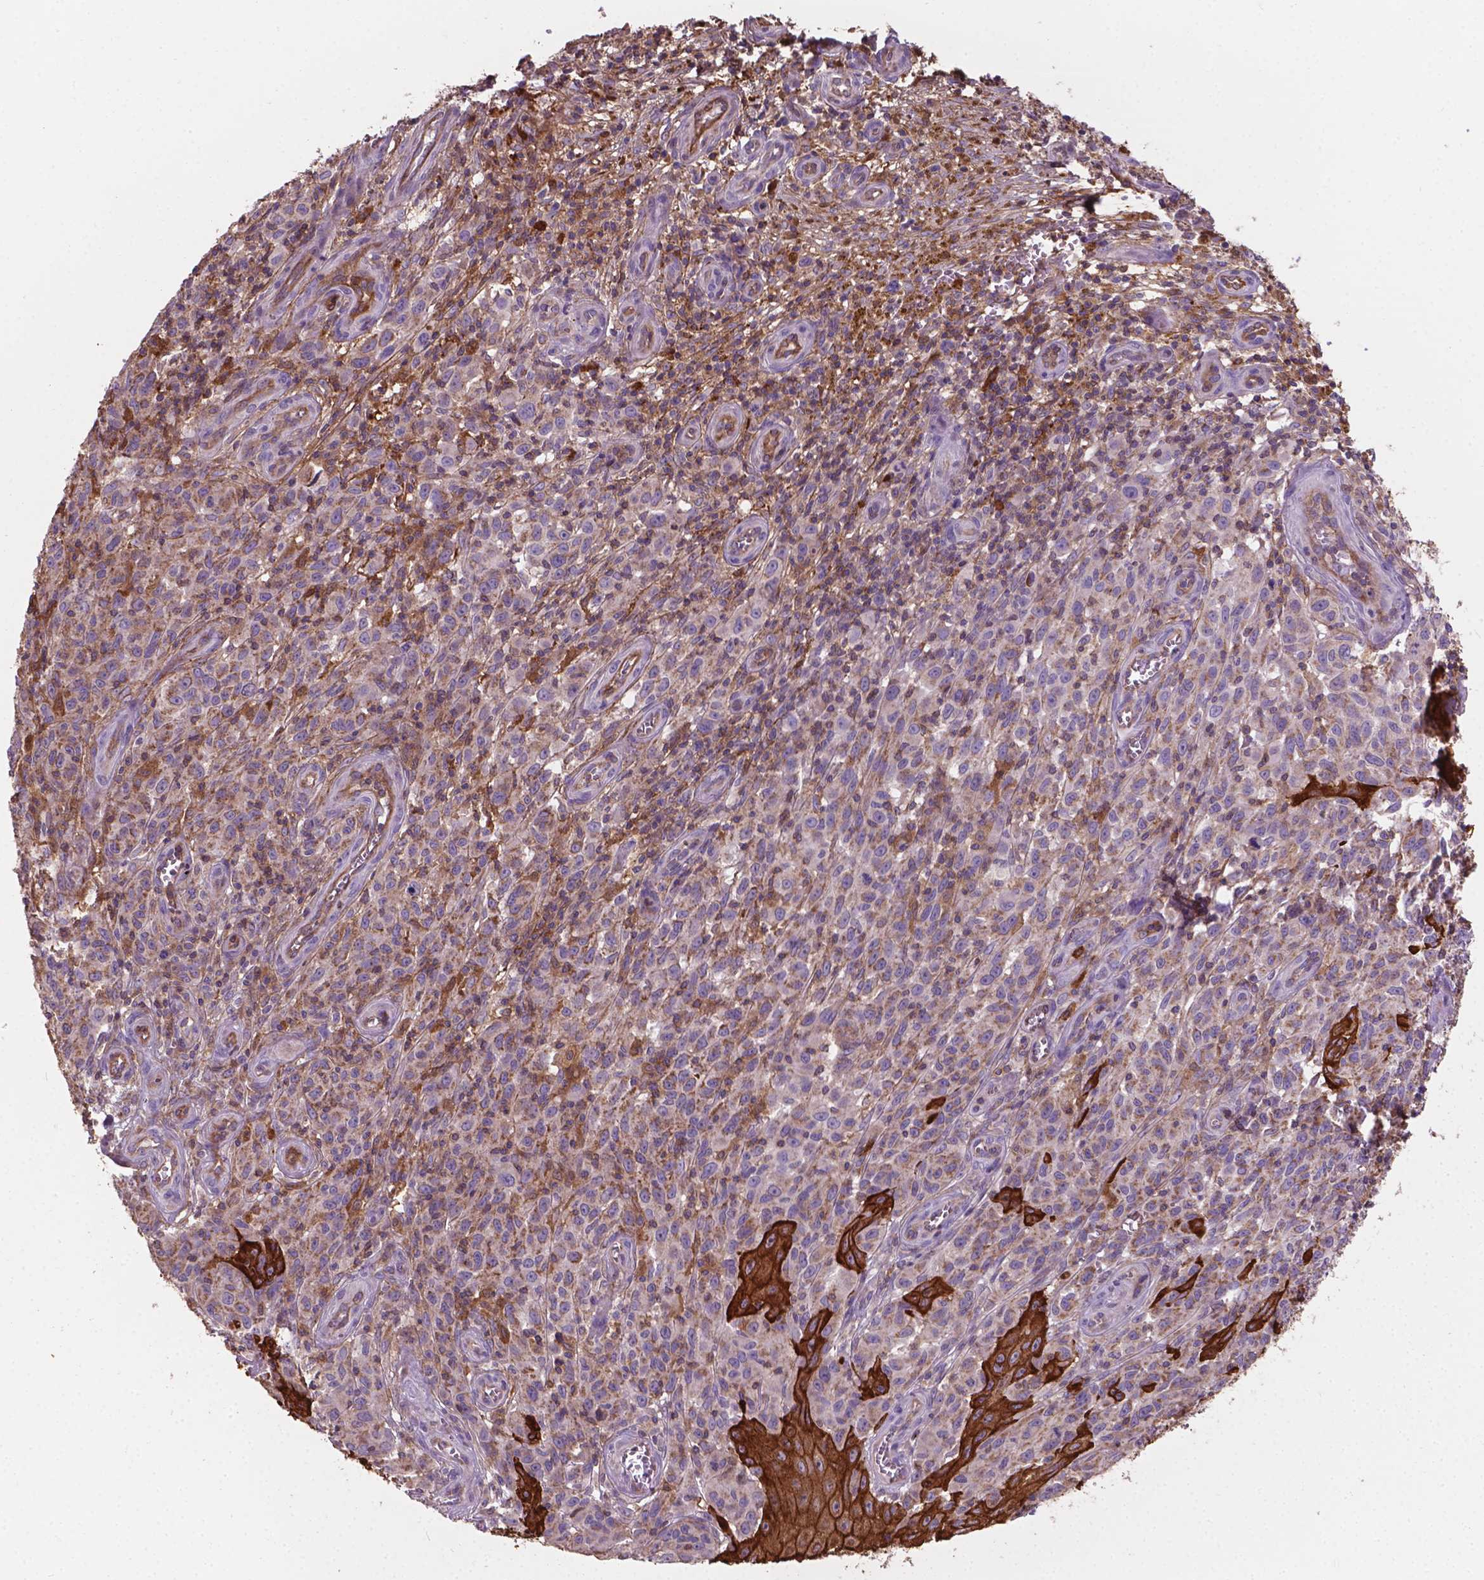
{"staining": {"intensity": "negative", "quantity": "none", "location": "none"}, "tissue": "melanoma", "cell_type": "Tumor cells", "image_type": "cancer", "snomed": [{"axis": "morphology", "description": "Malignant melanoma, NOS"}, {"axis": "topography", "description": "Skin"}], "caption": "A high-resolution micrograph shows IHC staining of malignant melanoma, which exhibits no significant expression in tumor cells.", "gene": "TCAF1", "patient": {"sex": "female", "age": 53}}